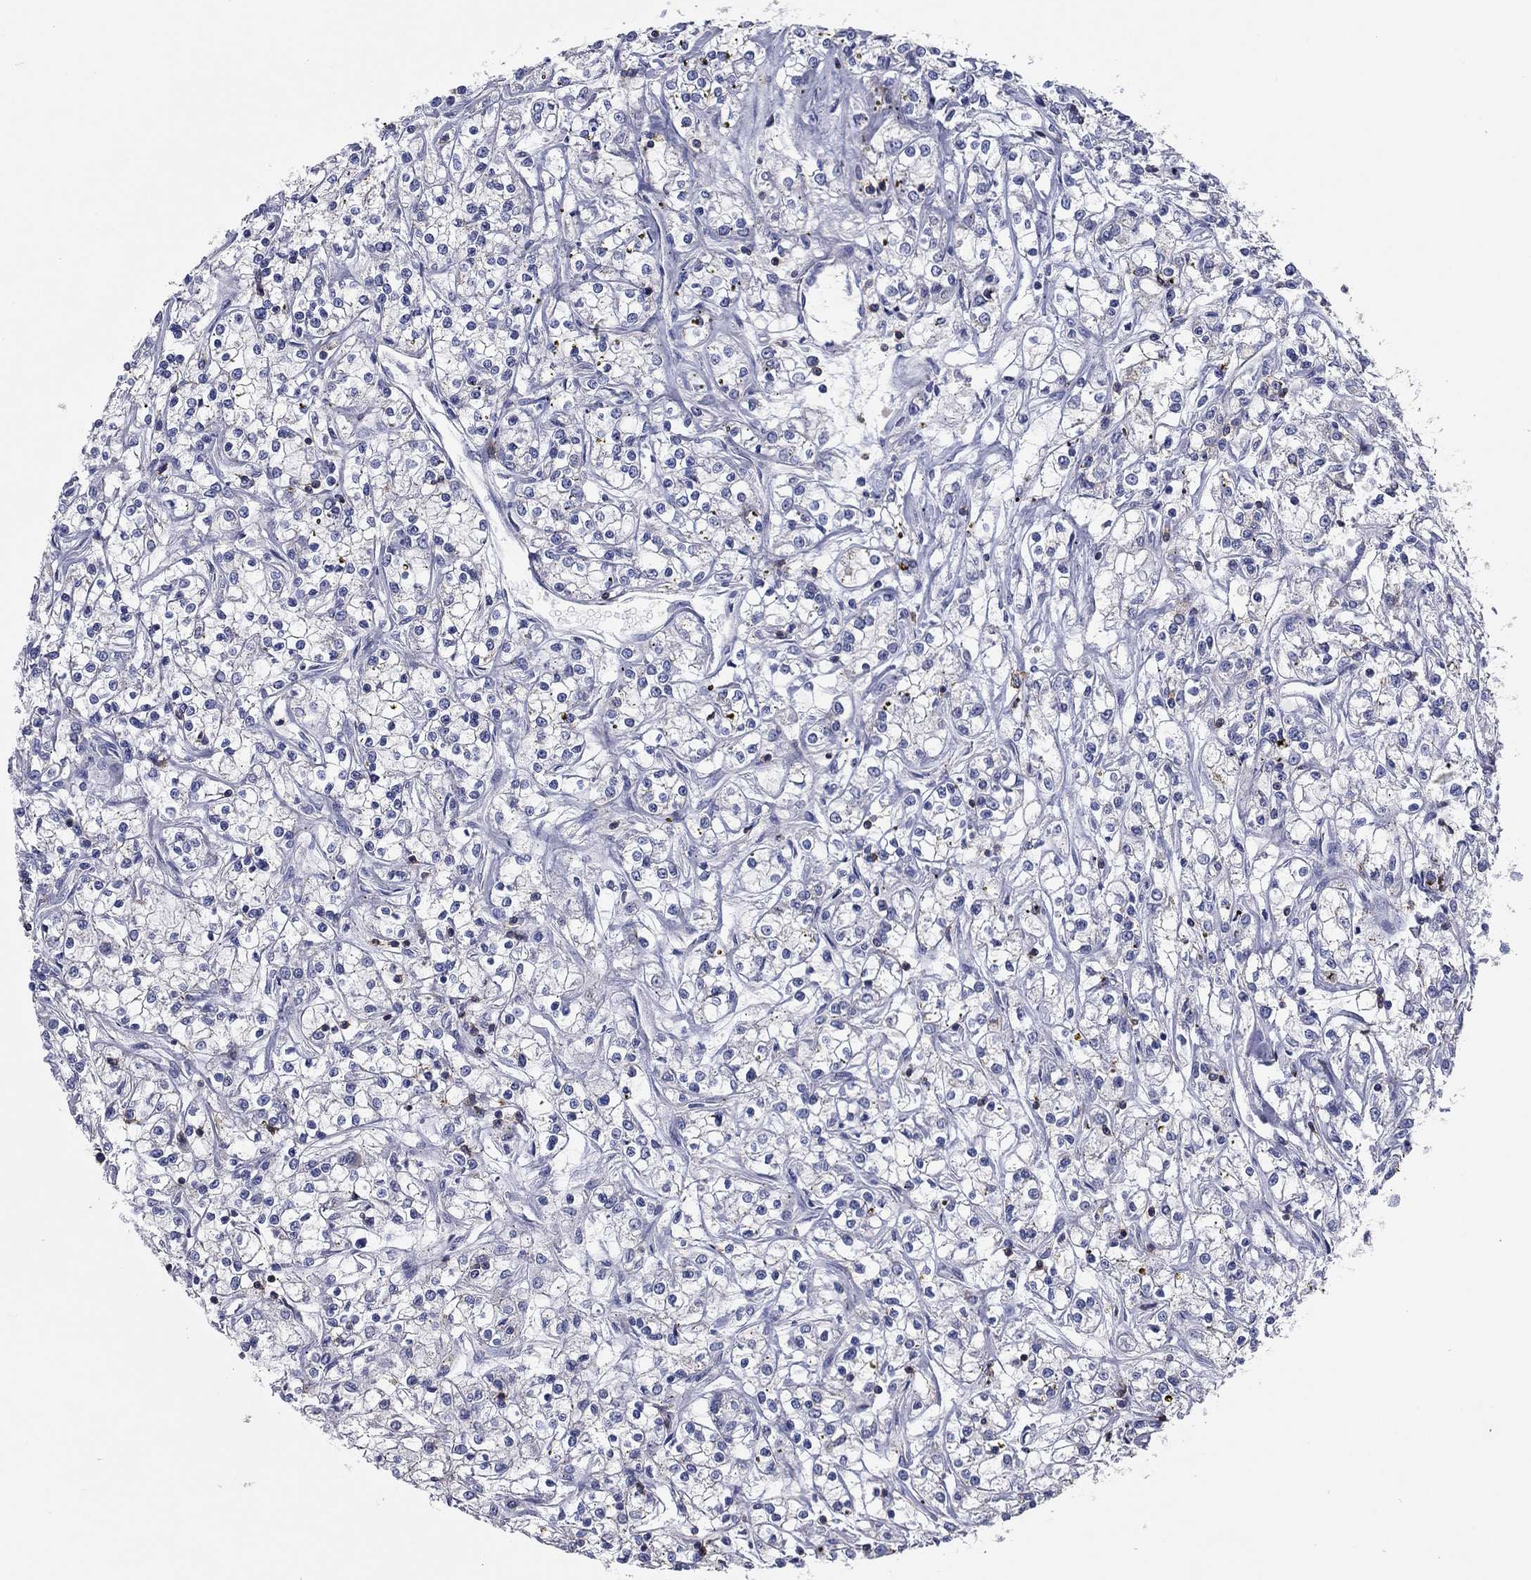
{"staining": {"intensity": "negative", "quantity": "none", "location": "none"}, "tissue": "renal cancer", "cell_type": "Tumor cells", "image_type": "cancer", "snomed": [{"axis": "morphology", "description": "Adenocarcinoma, NOS"}, {"axis": "topography", "description": "Kidney"}], "caption": "Renal adenocarcinoma was stained to show a protein in brown. There is no significant positivity in tumor cells. (DAB immunohistochemistry visualized using brightfield microscopy, high magnification).", "gene": "SIT1", "patient": {"sex": "female", "age": 59}}